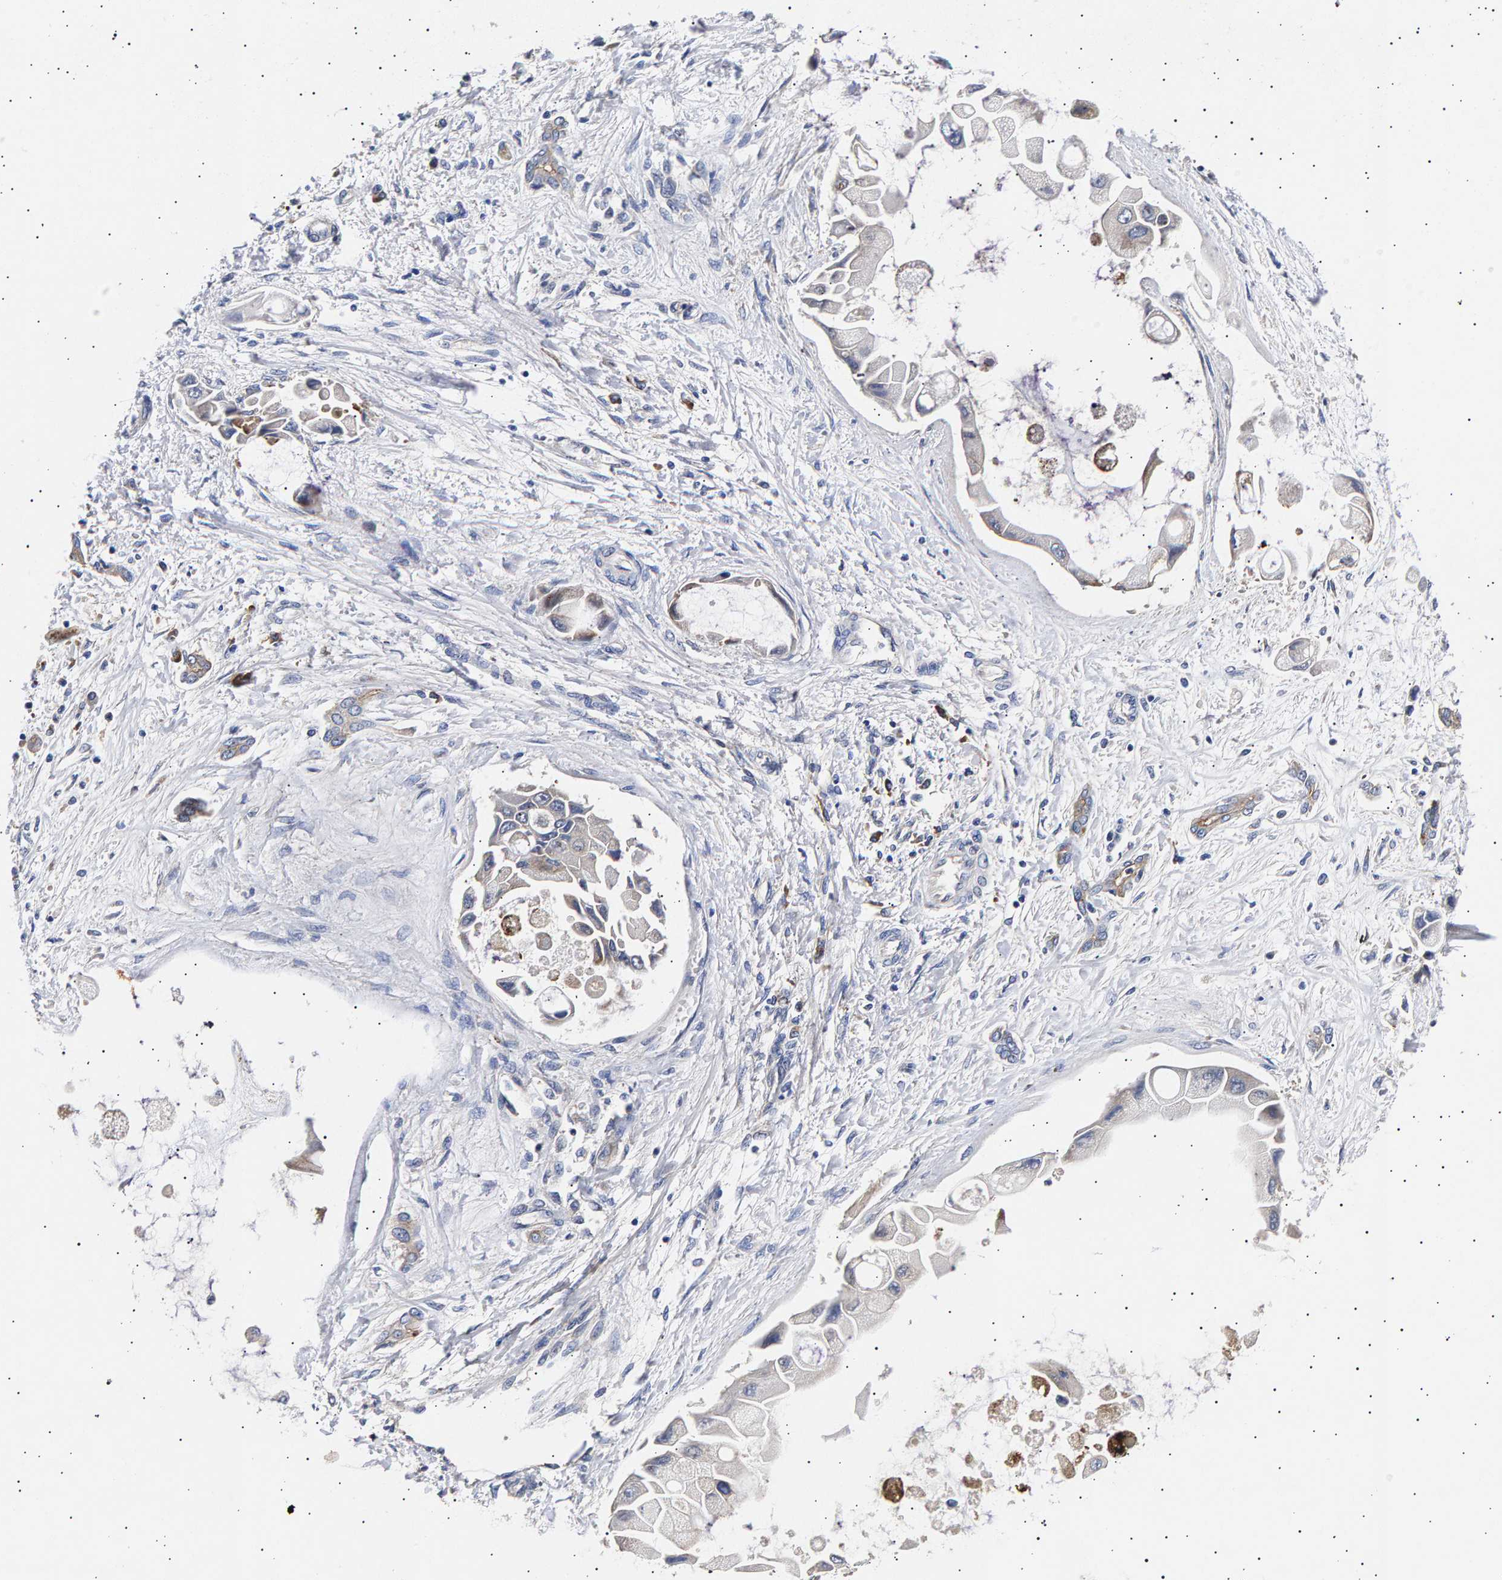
{"staining": {"intensity": "negative", "quantity": "none", "location": "none"}, "tissue": "liver cancer", "cell_type": "Tumor cells", "image_type": "cancer", "snomed": [{"axis": "morphology", "description": "Cholangiocarcinoma"}, {"axis": "topography", "description": "Liver"}], "caption": "An immunohistochemistry histopathology image of cholangiocarcinoma (liver) is shown. There is no staining in tumor cells of cholangiocarcinoma (liver). (DAB immunohistochemistry (IHC) visualized using brightfield microscopy, high magnification).", "gene": "ANKRD40", "patient": {"sex": "male", "age": 50}}